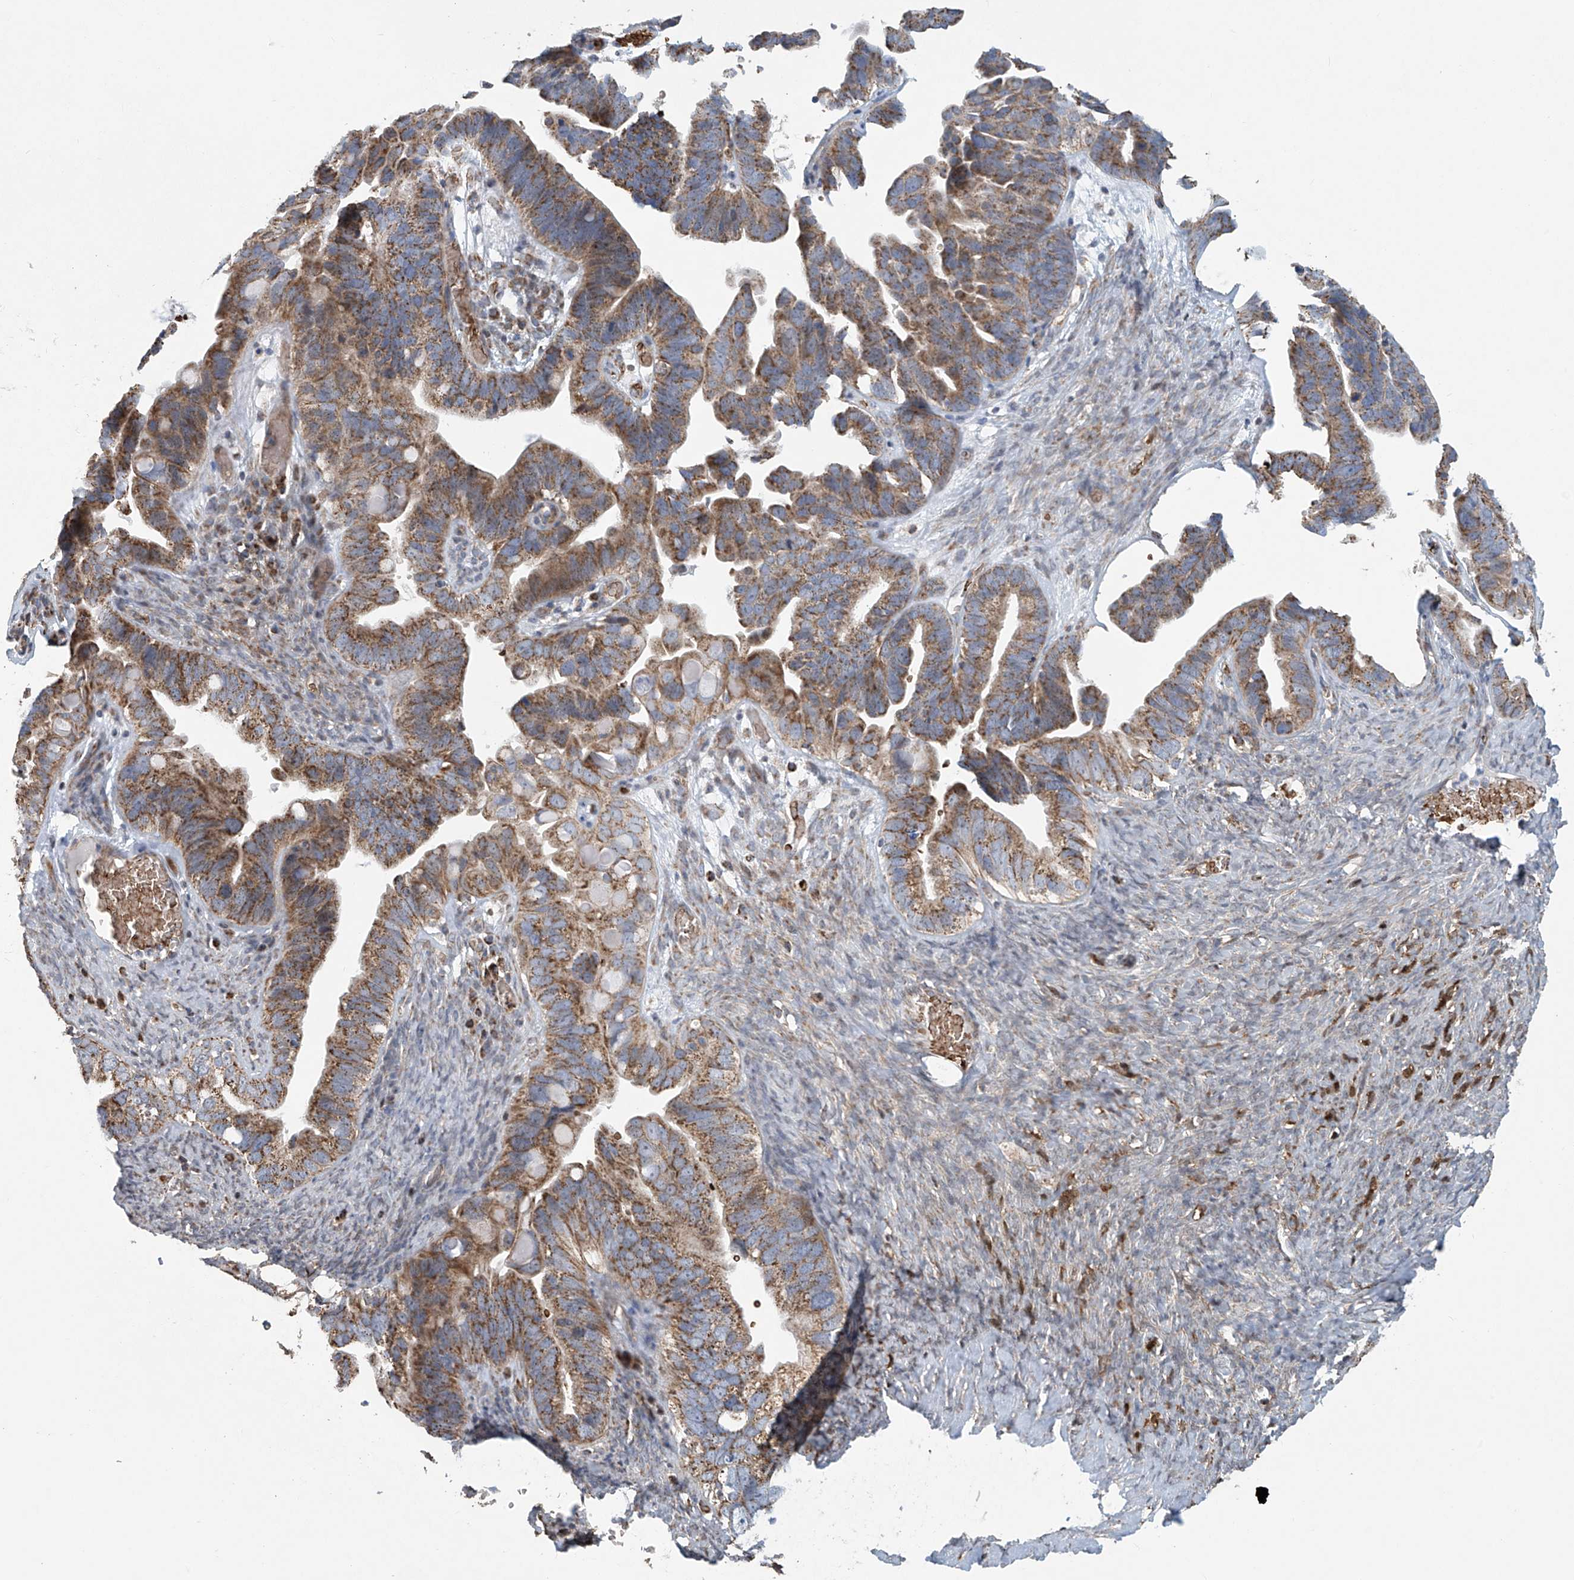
{"staining": {"intensity": "moderate", "quantity": ">75%", "location": "cytoplasmic/membranous"}, "tissue": "ovarian cancer", "cell_type": "Tumor cells", "image_type": "cancer", "snomed": [{"axis": "morphology", "description": "Cystadenocarcinoma, serous, NOS"}, {"axis": "topography", "description": "Ovary"}], "caption": "Moderate cytoplasmic/membranous positivity is identified in about >75% of tumor cells in ovarian serous cystadenocarcinoma.", "gene": "COMMD1", "patient": {"sex": "female", "age": 56}}